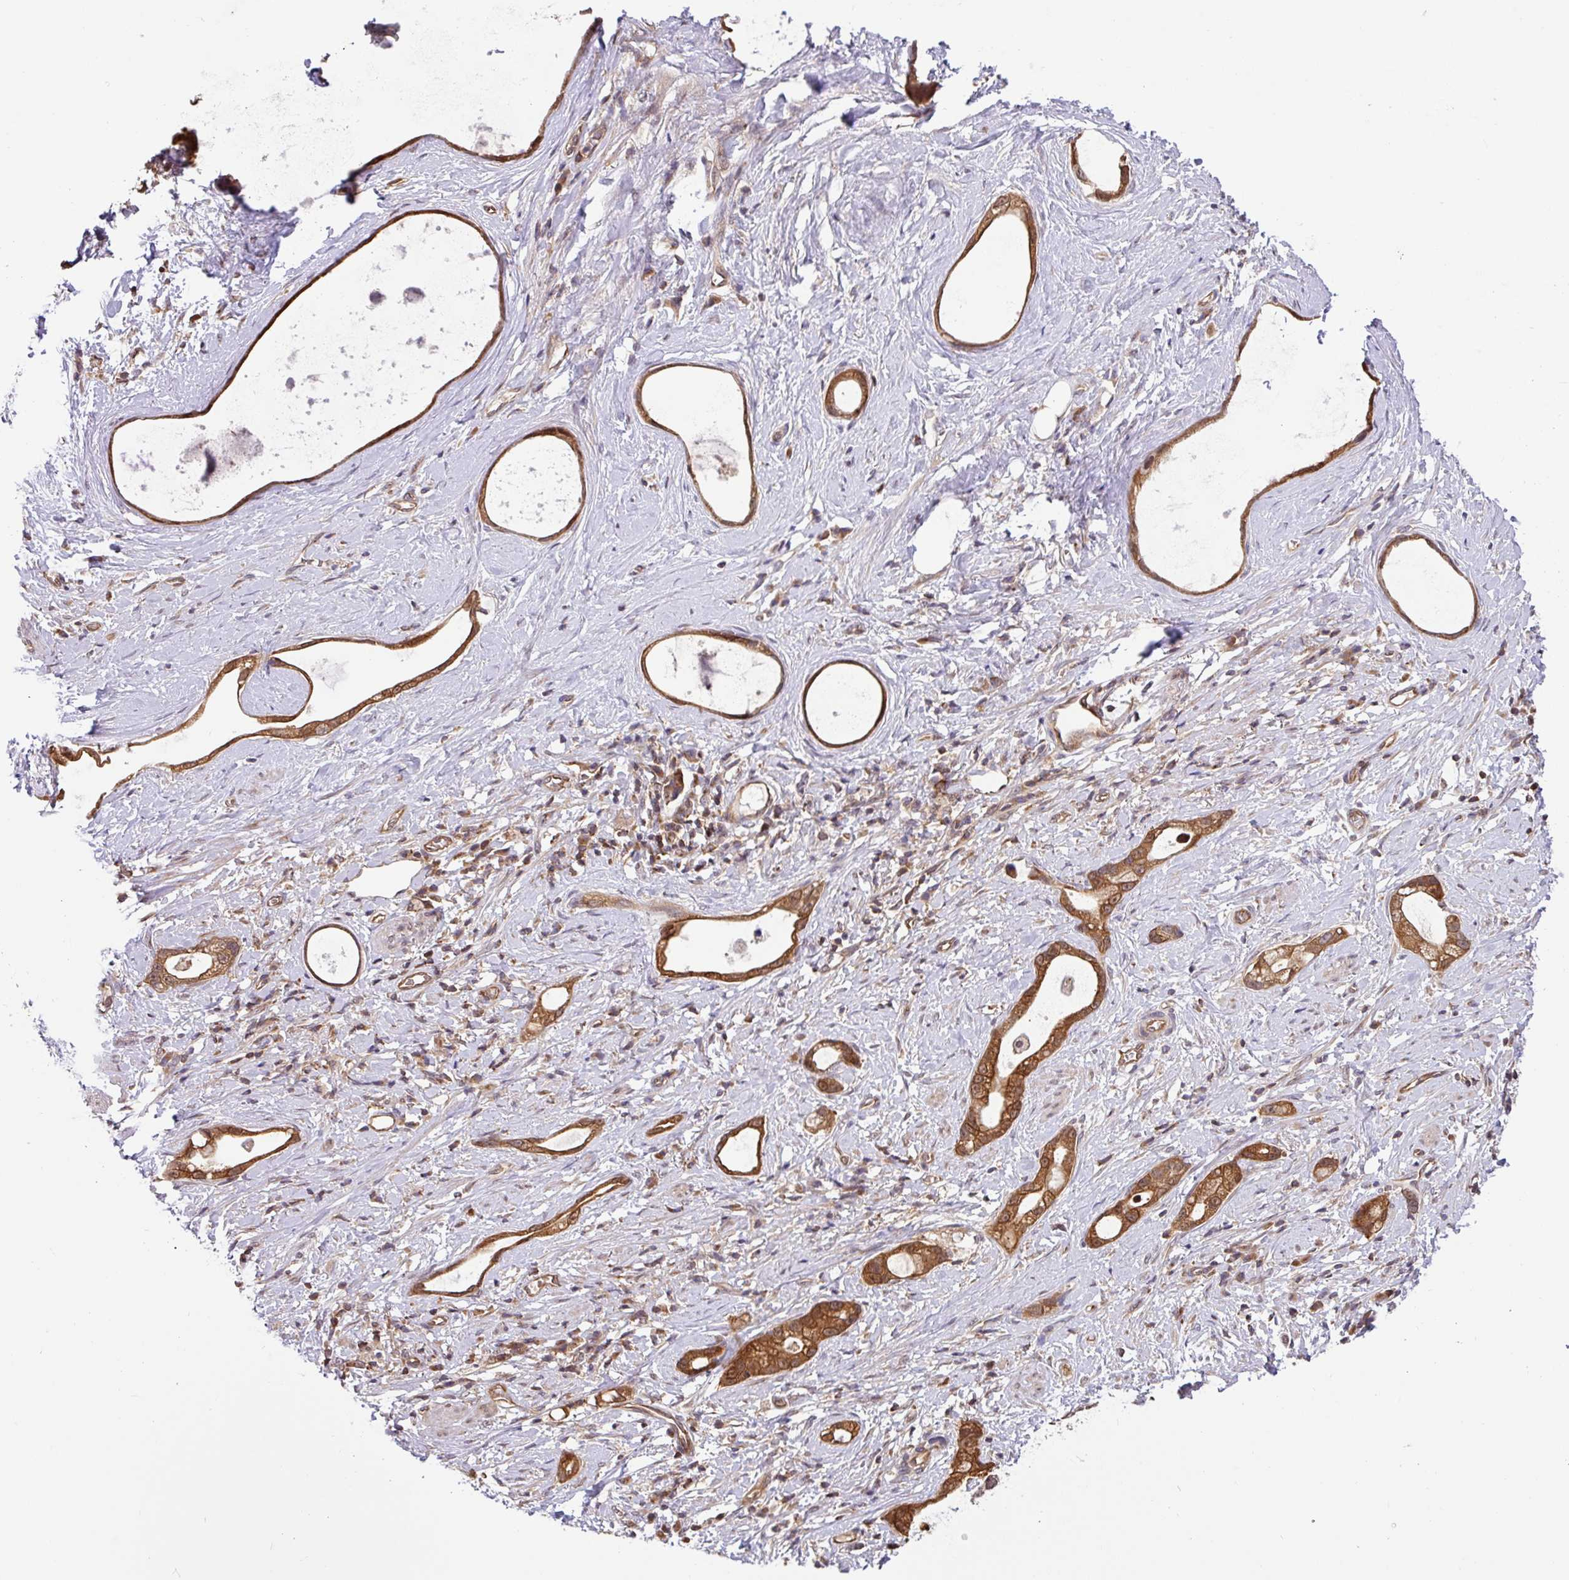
{"staining": {"intensity": "moderate", "quantity": ">75%", "location": "cytoplasmic/membranous"}, "tissue": "stomach cancer", "cell_type": "Tumor cells", "image_type": "cancer", "snomed": [{"axis": "morphology", "description": "Adenocarcinoma, NOS"}, {"axis": "topography", "description": "Stomach"}], "caption": "Human stomach adenocarcinoma stained with a protein marker demonstrates moderate staining in tumor cells.", "gene": "SHB", "patient": {"sex": "male", "age": 55}}